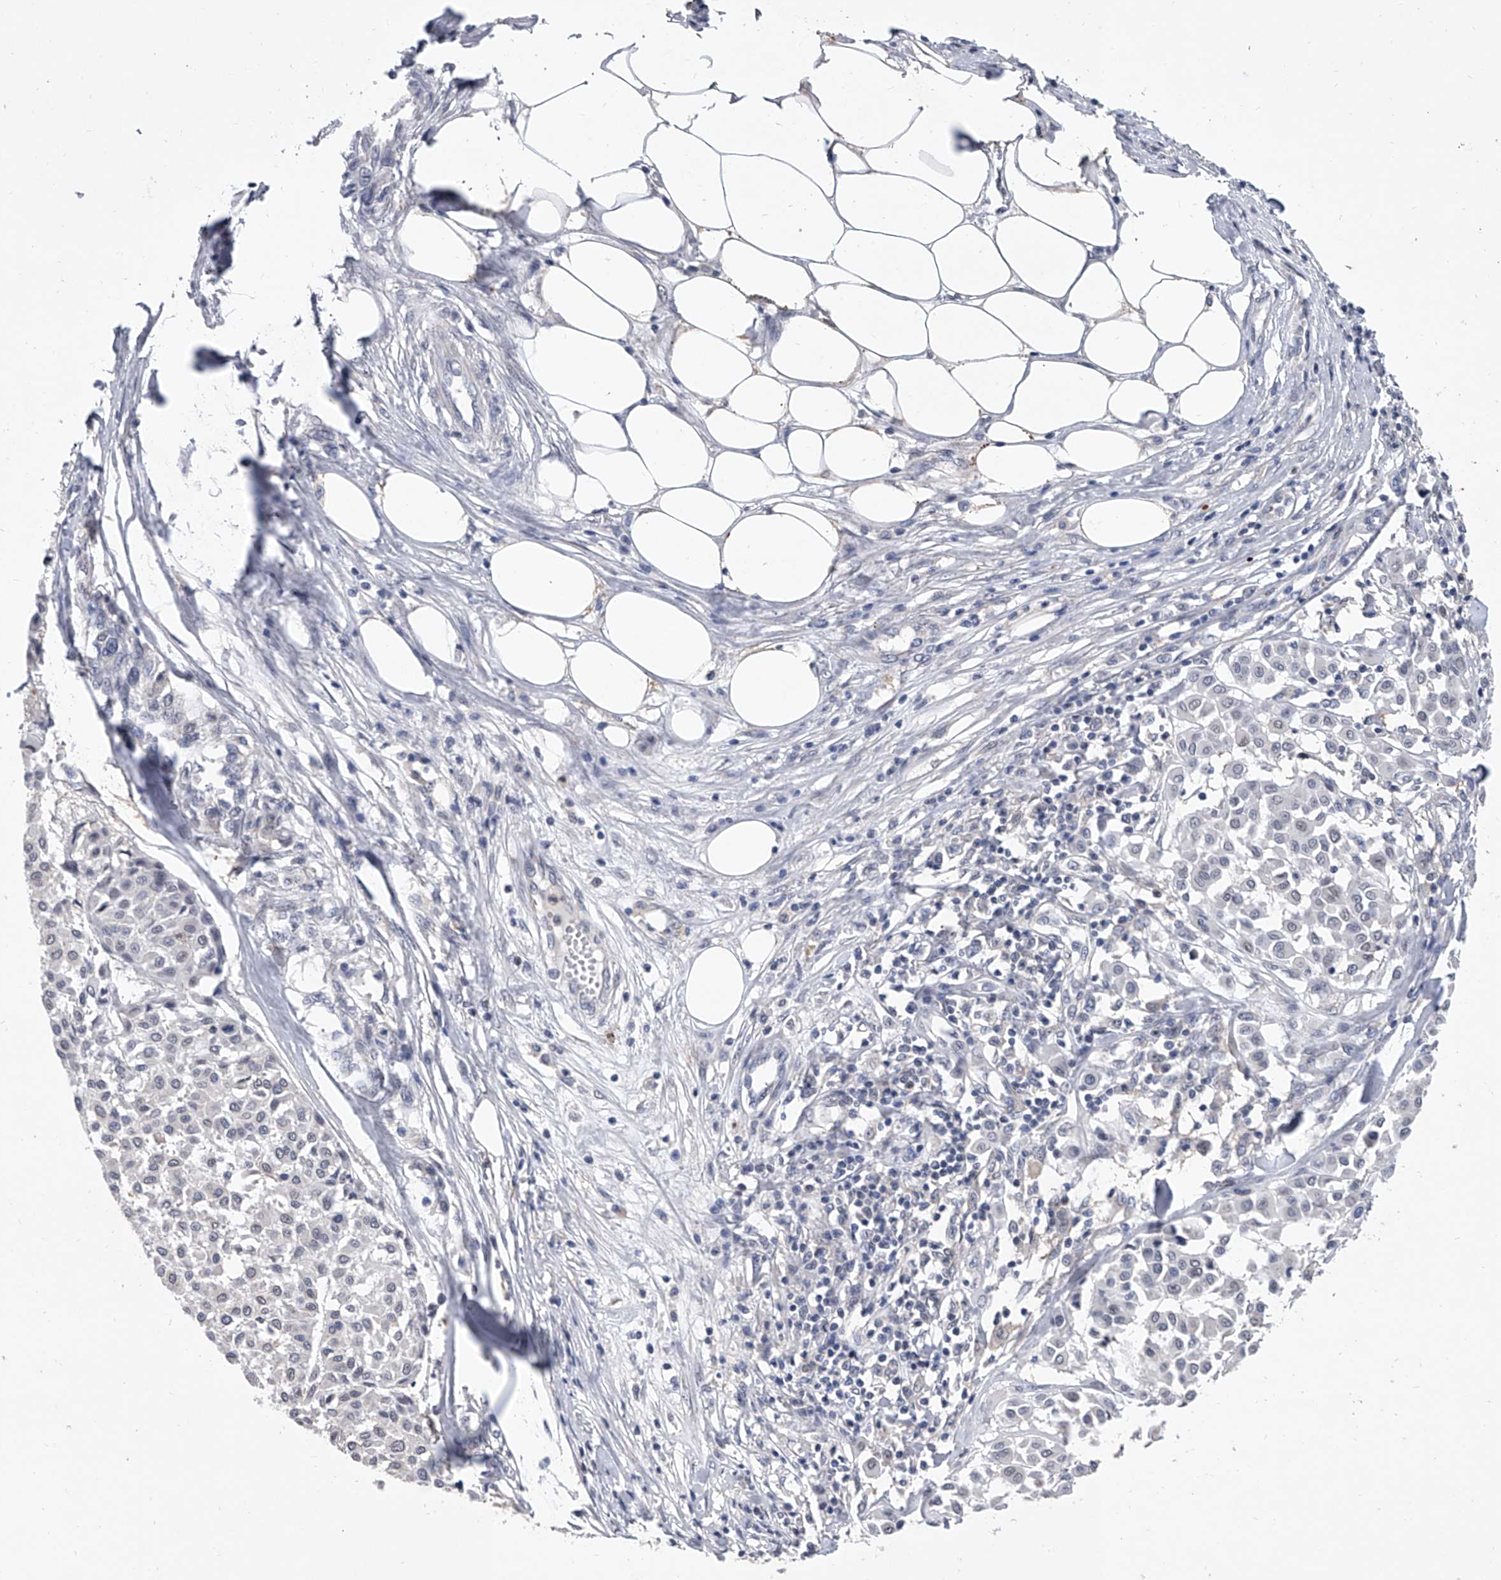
{"staining": {"intensity": "negative", "quantity": "none", "location": "none"}, "tissue": "melanoma", "cell_type": "Tumor cells", "image_type": "cancer", "snomed": [{"axis": "morphology", "description": "Malignant melanoma, Metastatic site"}, {"axis": "topography", "description": "Soft tissue"}], "caption": "This is an IHC image of melanoma. There is no expression in tumor cells.", "gene": "BHLHE23", "patient": {"sex": "male", "age": 41}}